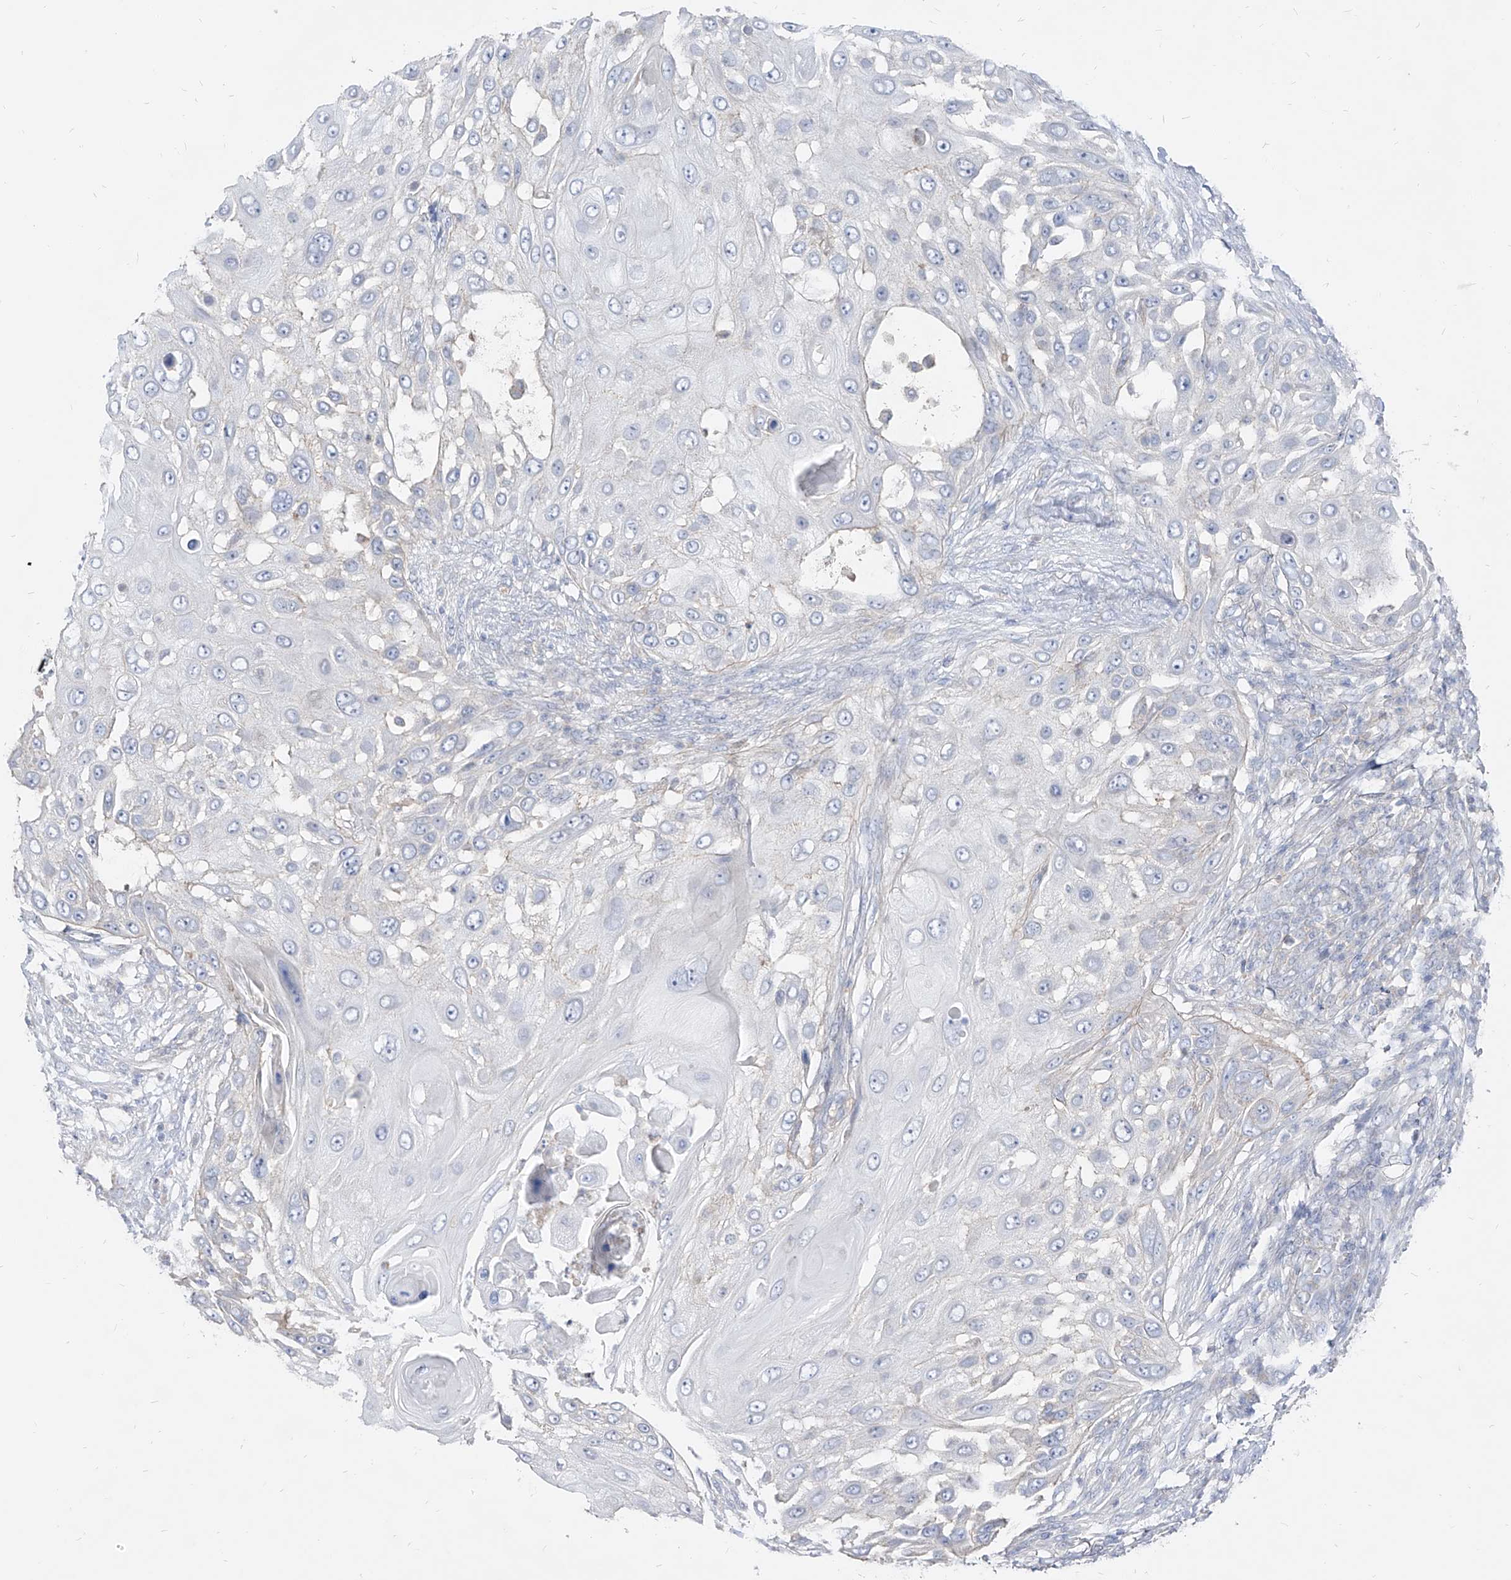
{"staining": {"intensity": "negative", "quantity": "none", "location": "none"}, "tissue": "skin cancer", "cell_type": "Tumor cells", "image_type": "cancer", "snomed": [{"axis": "morphology", "description": "Squamous cell carcinoma, NOS"}, {"axis": "topography", "description": "Skin"}], "caption": "IHC histopathology image of neoplastic tissue: human skin cancer (squamous cell carcinoma) stained with DAB displays no significant protein positivity in tumor cells. Brightfield microscopy of immunohistochemistry (IHC) stained with DAB (brown) and hematoxylin (blue), captured at high magnification.", "gene": "RBFOX3", "patient": {"sex": "female", "age": 44}}